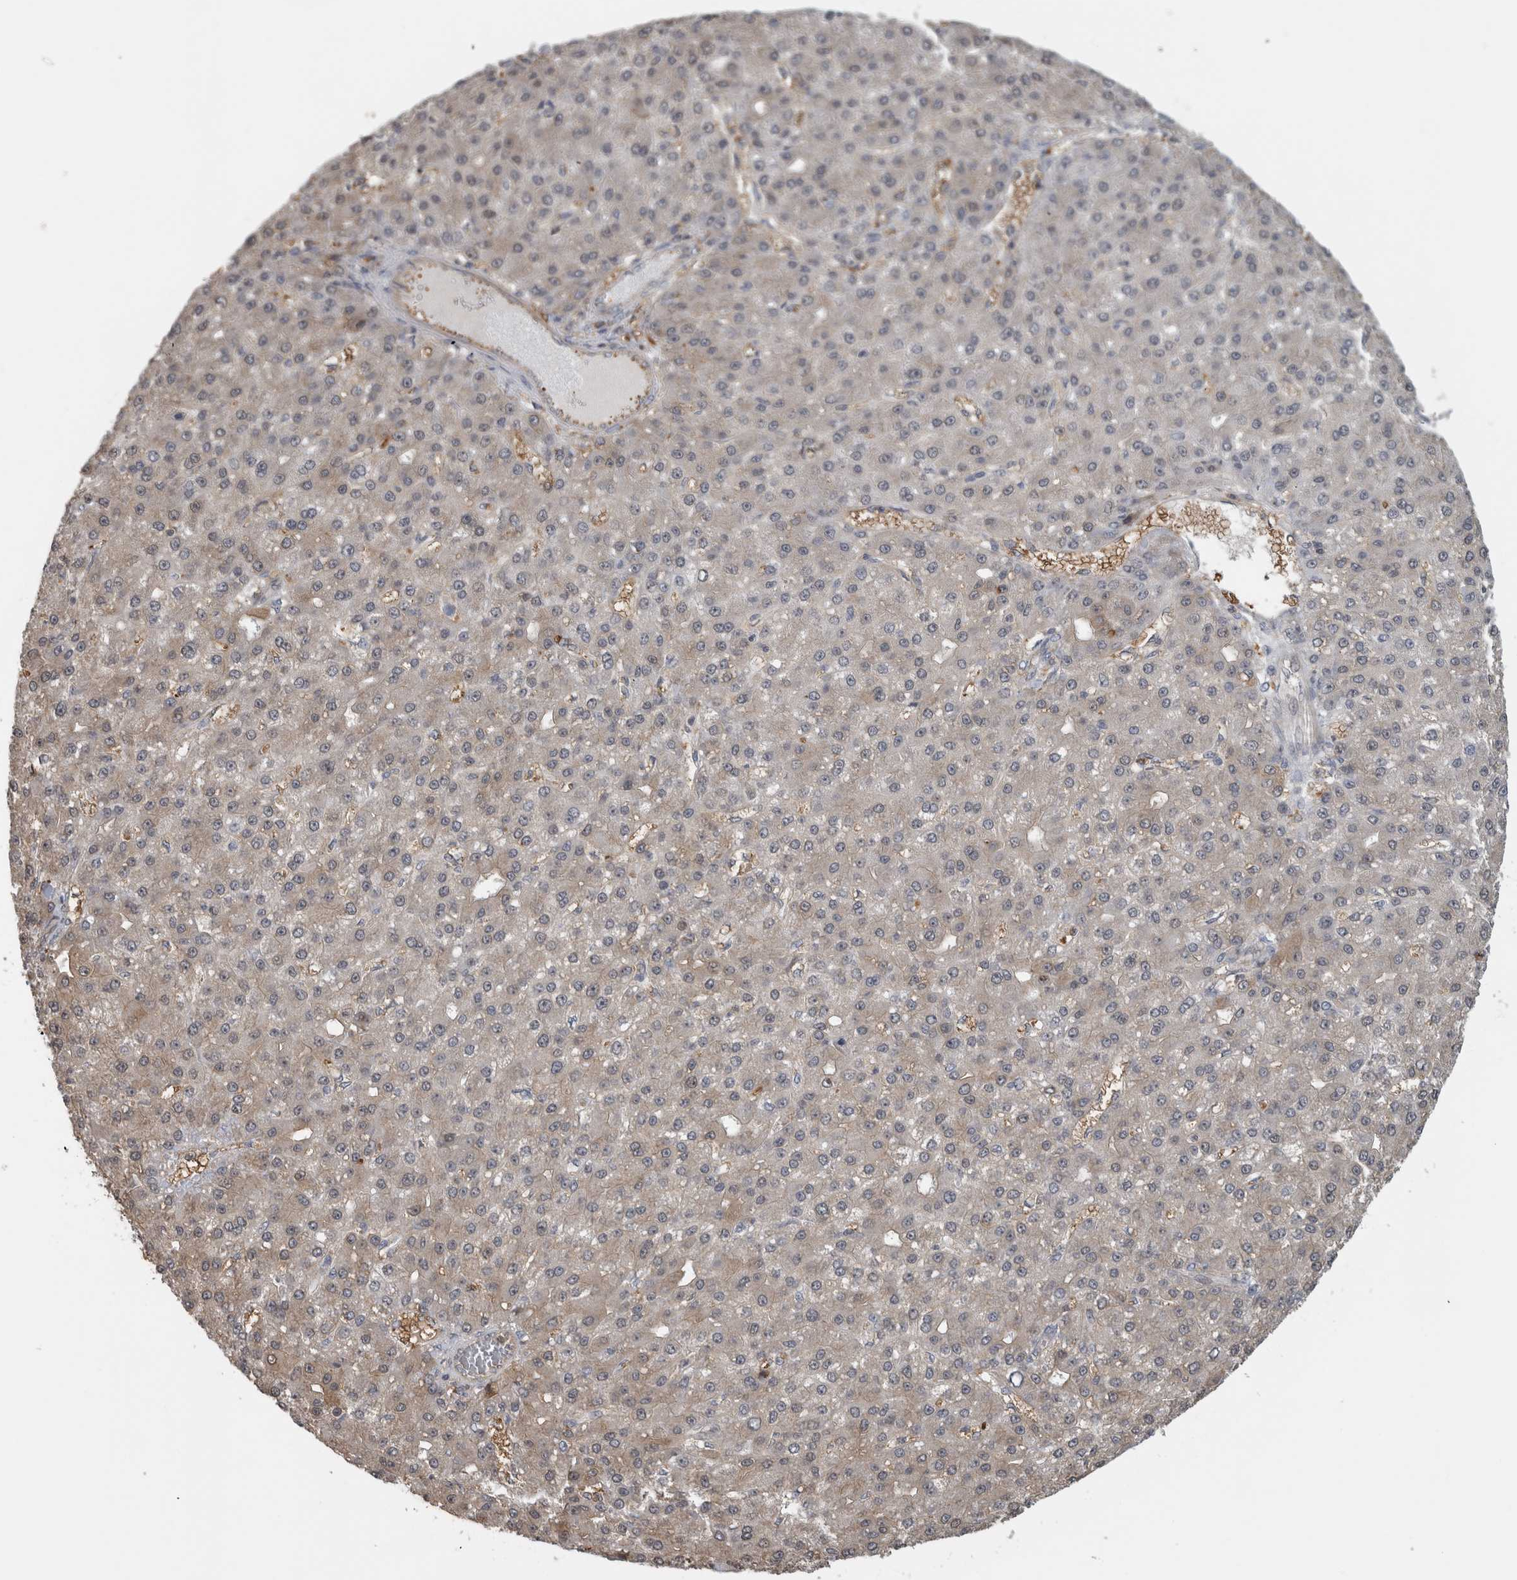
{"staining": {"intensity": "negative", "quantity": "none", "location": "none"}, "tissue": "liver cancer", "cell_type": "Tumor cells", "image_type": "cancer", "snomed": [{"axis": "morphology", "description": "Carcinoma, Hepatocellular, NOS"}, {"axis": "topography", "description": "Liver"}], "caption": "Immunohistochemistry of liver hepatocellular carcinoma reveals no positivity in tumor cells. (Brightfield microscopy of DAB (3,3'-diaminobenzidine) immunohistochemistry at high magnification).", "gene": "USH1G", "patient": {"sex": "male", "age": 67}}